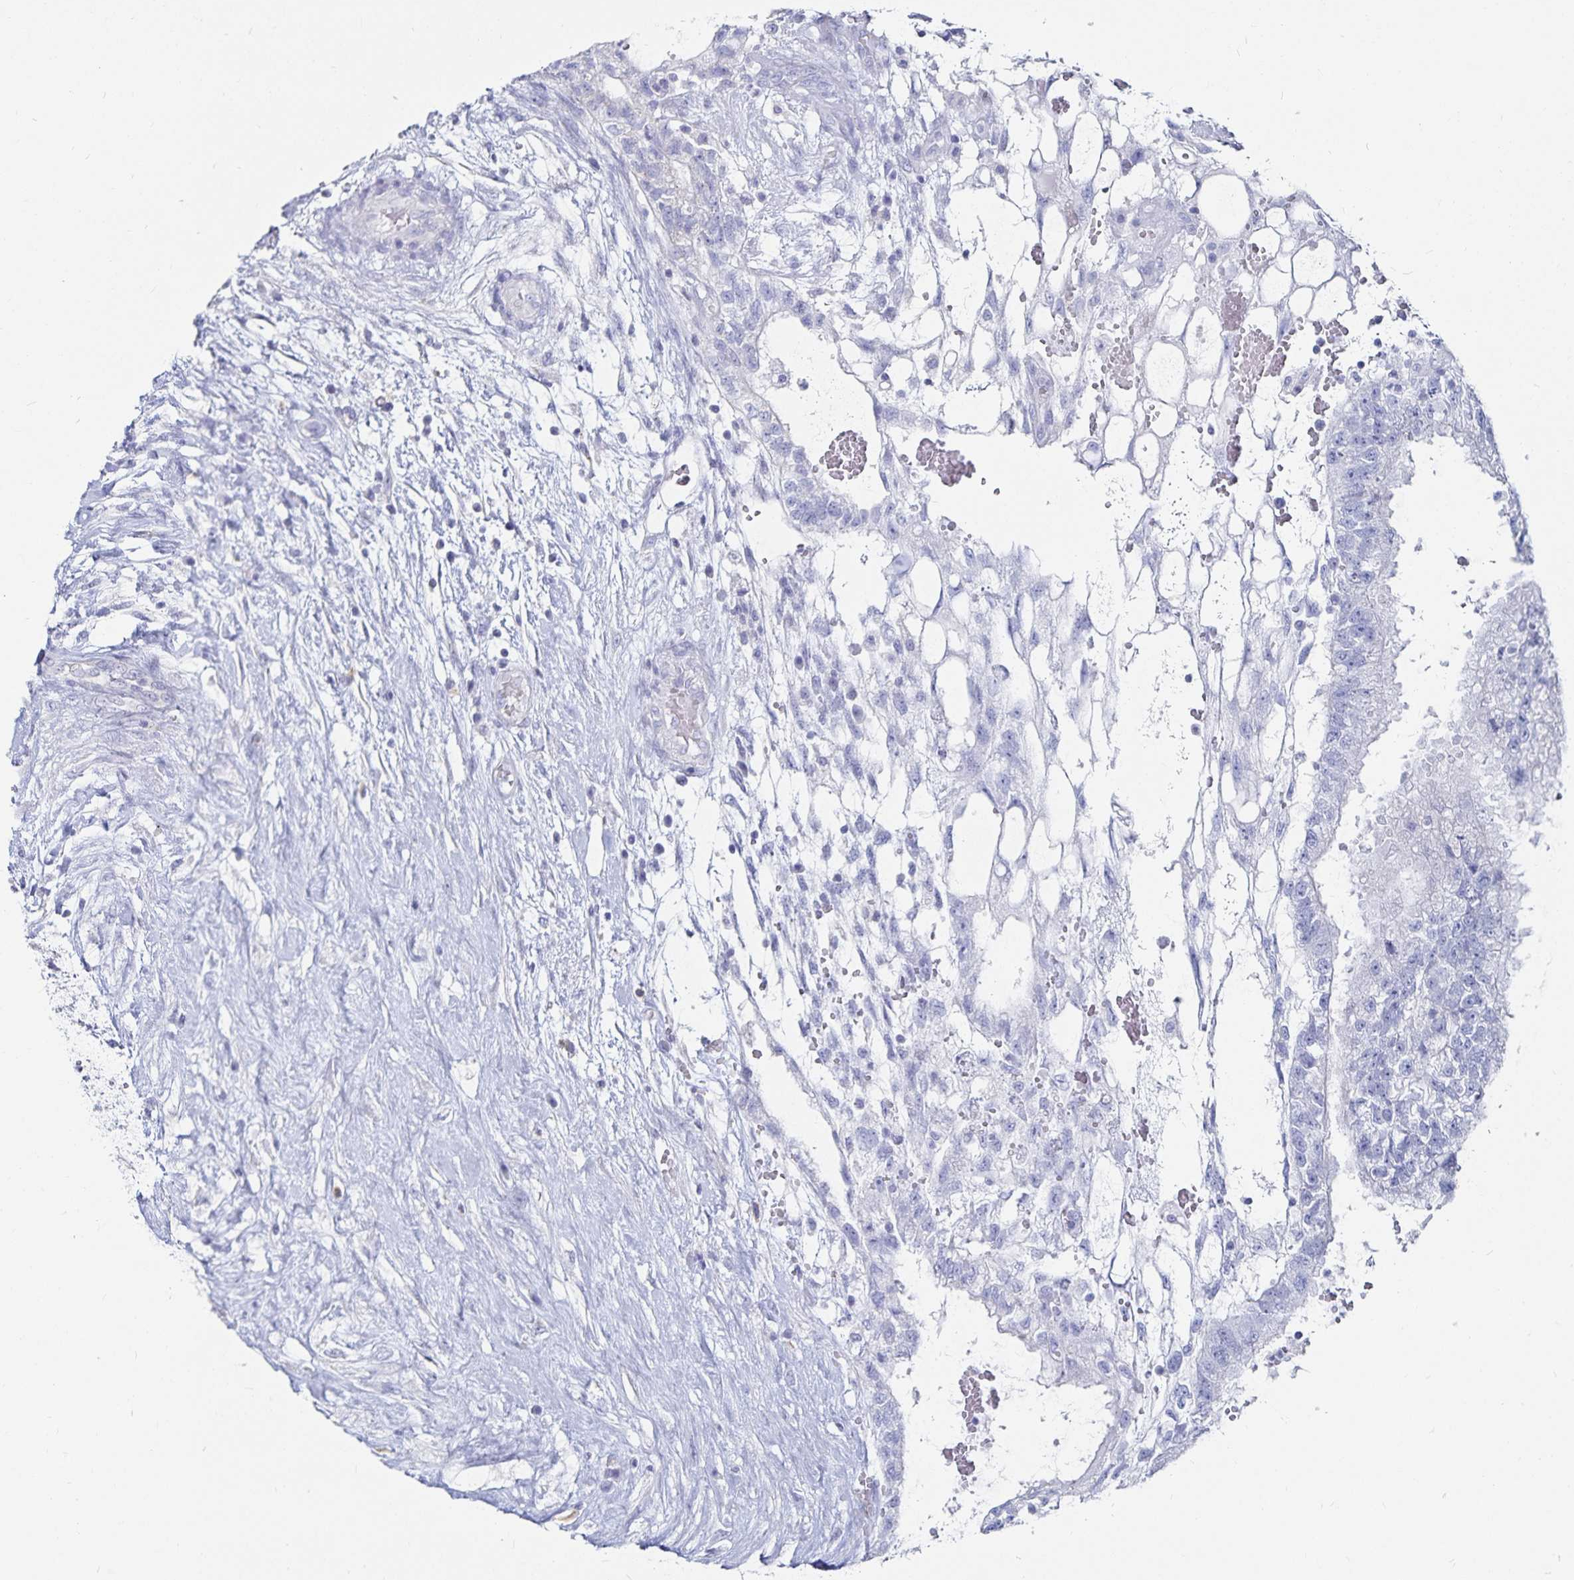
{"staining": {"intensity": "negative", "quantity": "none", "location": "none"}, "tissue": "testis cancer", "cell_type": "Tumor cells", "image_type": "cancer", "snomed": [{"axis": "morphology", "description": "Normal tissue, NOS"}, {"axis": "morphology", "description": "Carcinoma, Embryonal, NOS"}, {"axis": "topography", "description": "Testis"}], "caption": "Immunohistochemistry (IHC) photomicrograph of human testis embryonal carcinoma stained for a protein (brown), which exhibits no staining in tumor cells.", "gene": "TNIP1", "patient": {"sex": "male", "age": 32}}